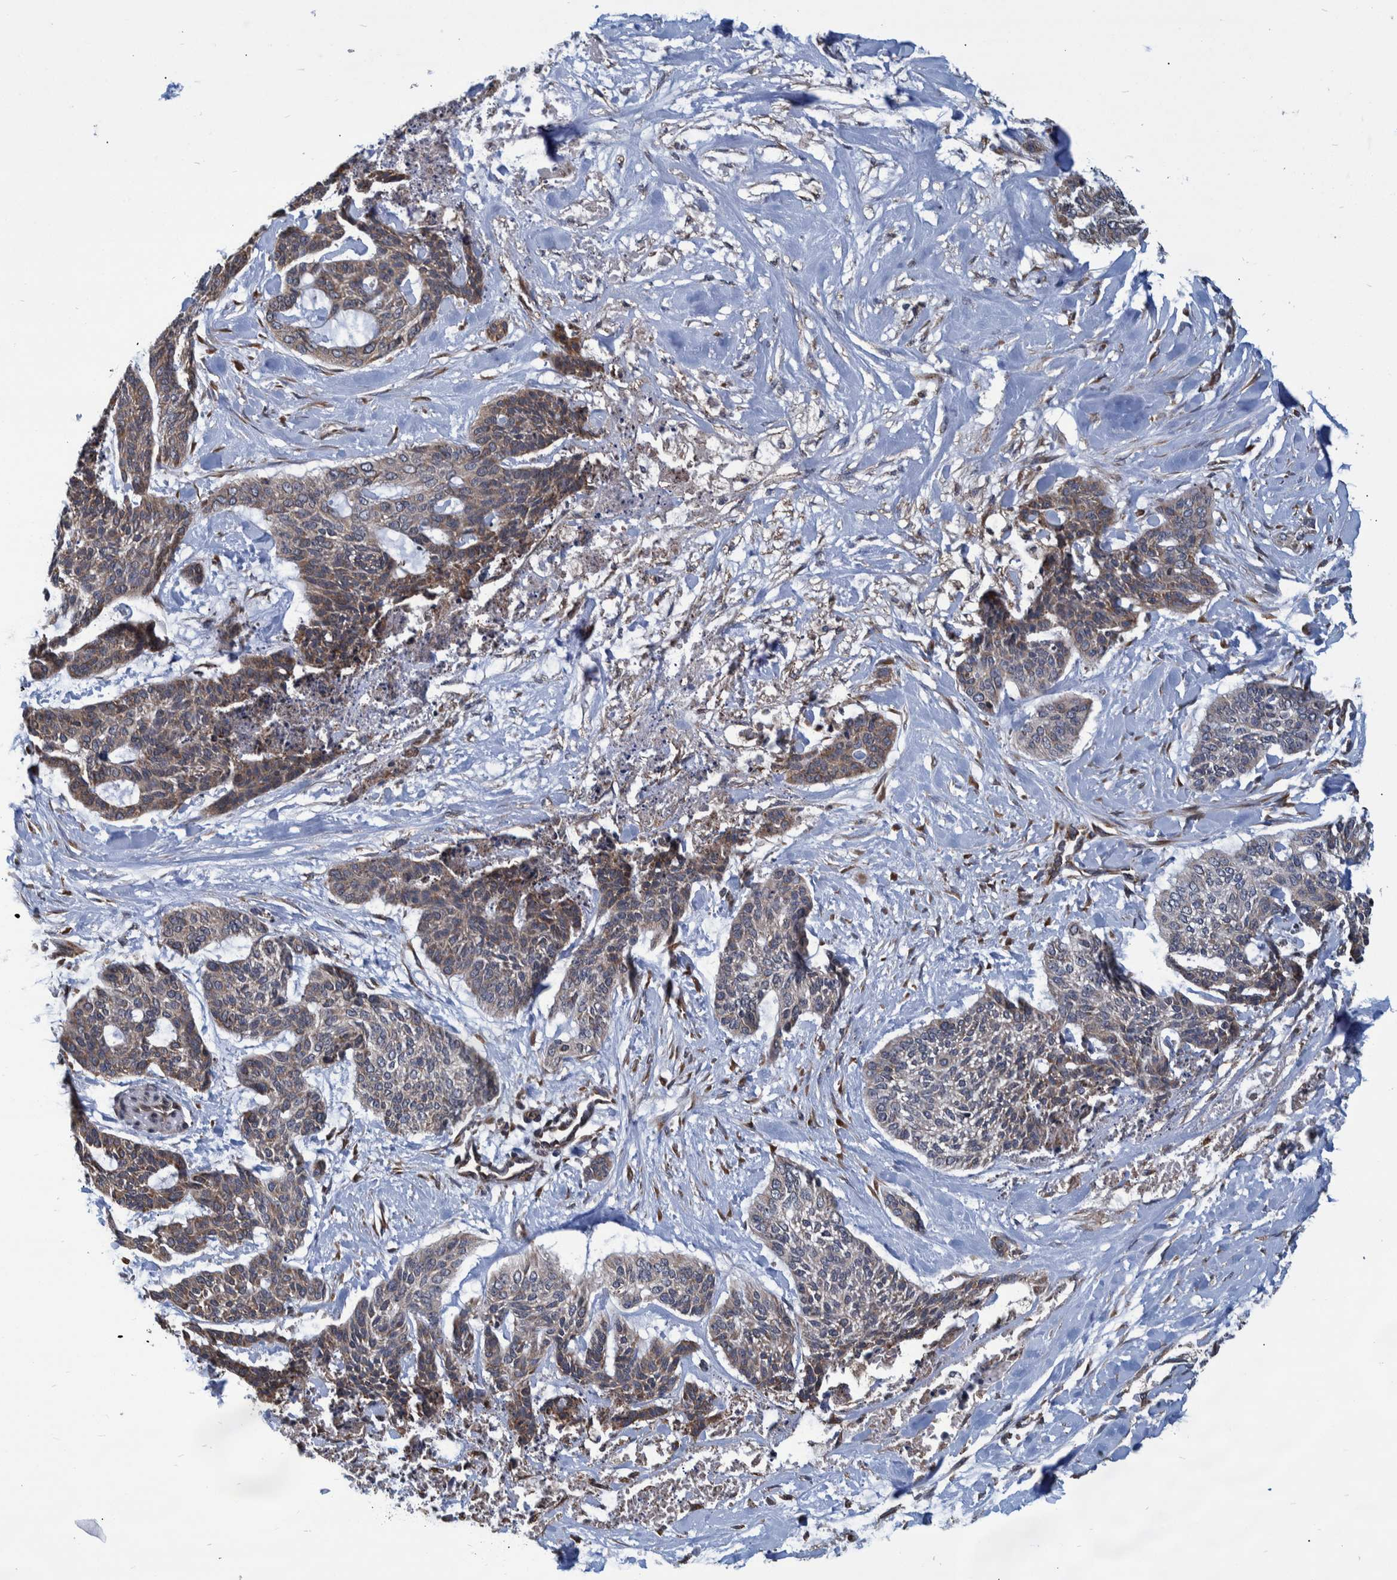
{"staining": {"intensity": "weak", "quantity": ">75%", "location": "cytoplasmic/membranous"}, "tissue": "skin cancer", "cell_type": "Tumor cells", "image_type": "cancer", "snomed": [{"axis": "morphology", "description": "Basal cell carcinoma"}, {"axis": "topography", "description": "Skin"}], "caption": "Weak cytoplasmic/membranous staining is identified in about >75% of tumor cells in skin basal cell carcinoma.", "gene": "SPAG5", "patient": {"sex": "female", "age": 64}}